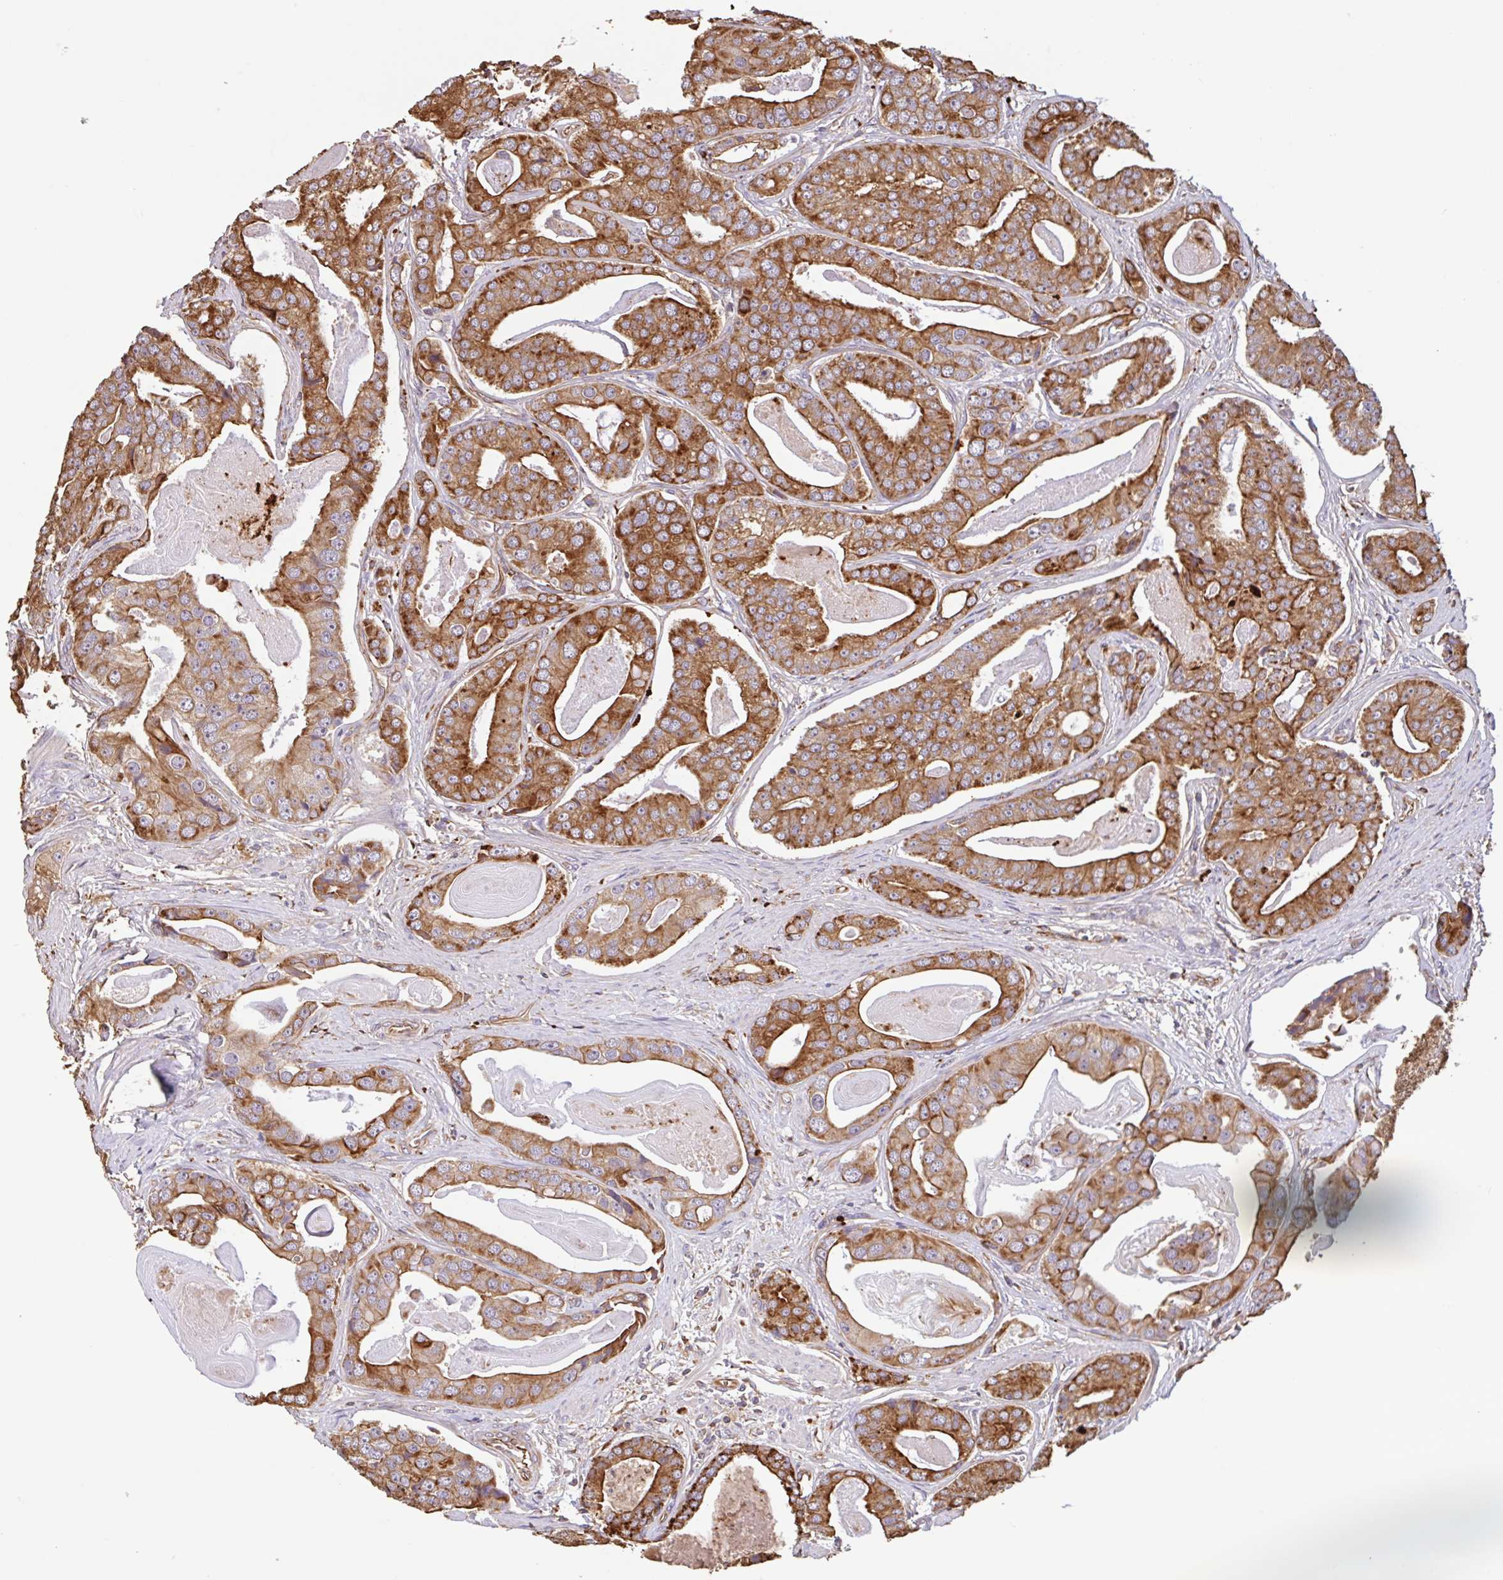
{"staining": {"intensity": "strong", "quantity": ">75%", "location": "cytoplasmic/membranous"}, "tissue": "prostate cancer", "cell_type": "Tumor cells", "image_type": "cancer", "snomed": [{"axis": "morphology", "description": "Adenocarcinoma, High grade"}, {"axis": "topography", "description": "Prostate"}], "caption": "Human prostate adenocarcinoma (high-grade) stained for a protein (brown) shows strong cytoplasmic/membranous positive positivity in approximately >75% of tumor cells.", "gene": "ZNF790", "patient": {"sex": "male", "age": 71}}